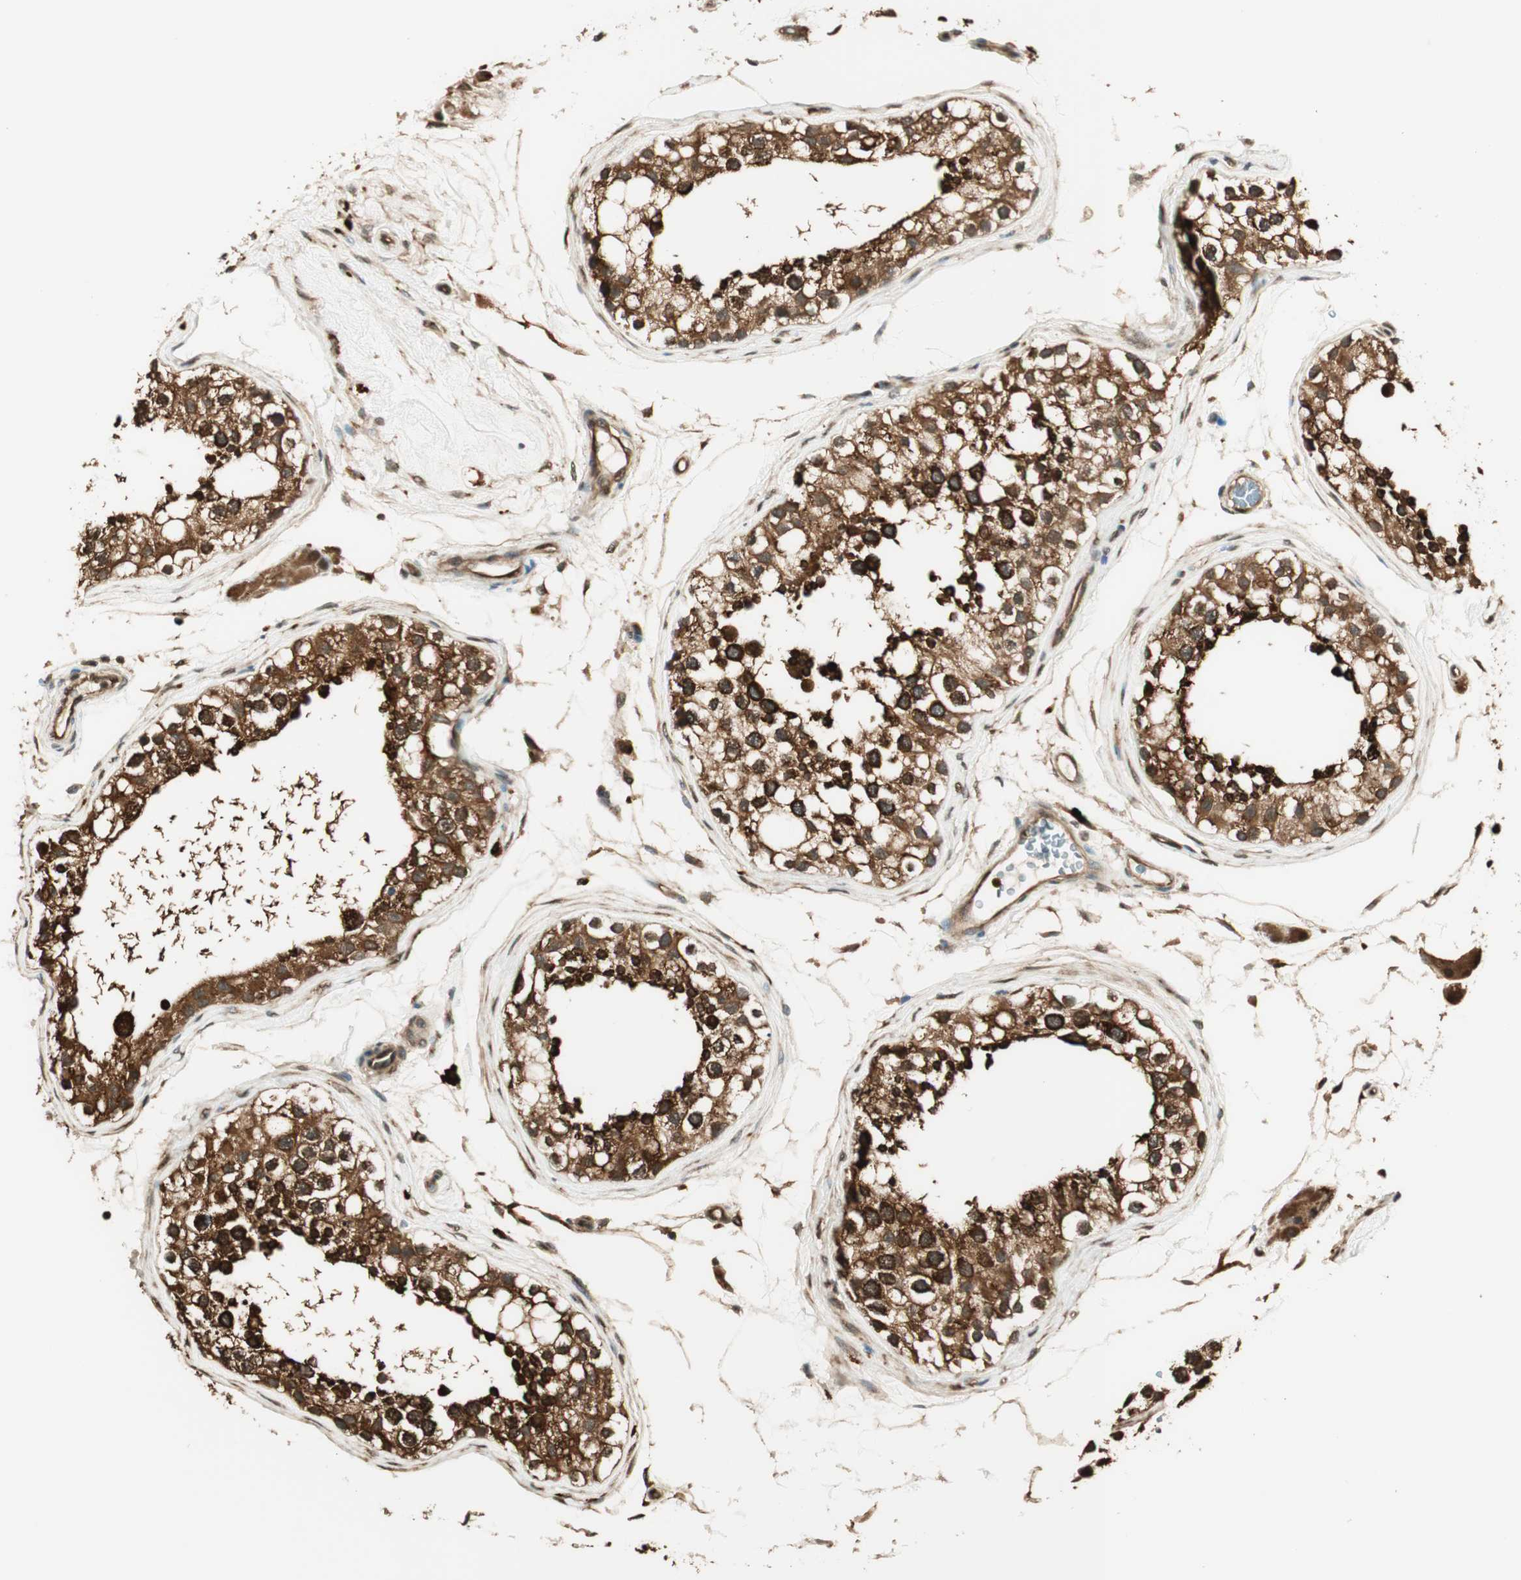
{"staining": {"intensity": "strong", "quantity": ">75%", "location": "cytoplasmic/membranous"}, "tissue": "testis", "cell_type": "Cells in seminiferous ducts", "image_type": "normal", "snomed": [{"axis": "morphology", "description": "Normal tissue, NOS"}, {"axis": "topography", "description": "Testis"}], "caption": "A brown stain highlights strong cytoplasmic/membranous staining of a protein in cells in seminiferous ducts of benign human testis. The protein of interest is stained brown, and the nuclei are stained in blue (DAB IHC with brightfield microscopy, high magnification).", "gene": "ENSG00000268870", "patient": {"sex": "male", "age": 68}}